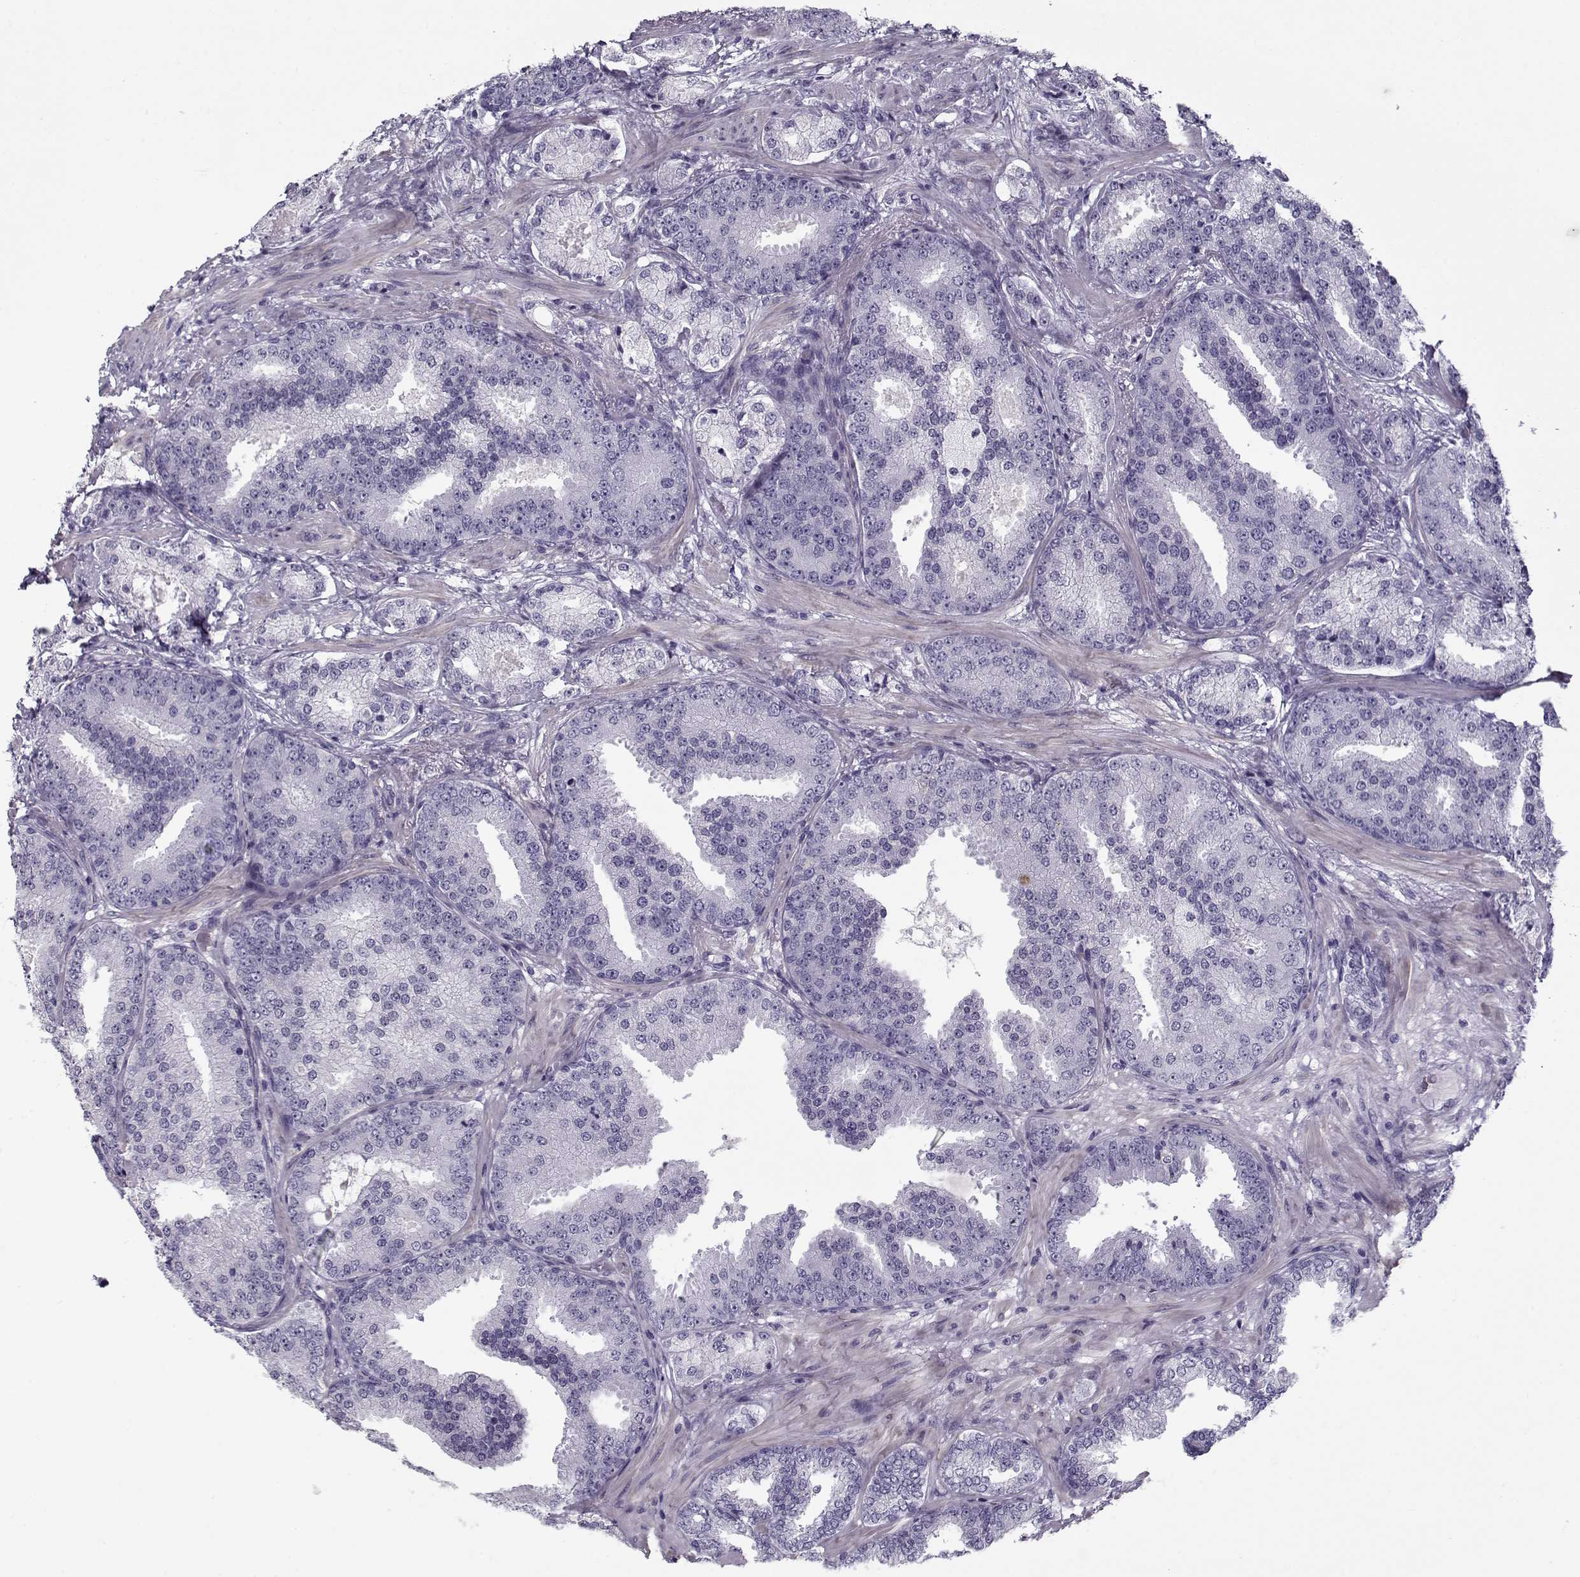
{"staining": {"intensity": "negative", "quantity": "none", "location": "none"}, "tissue": "prostate cancer", "cell_type": "Tumor cells", "image_type": "cancer", "snomed": [{"axis": "morphology", "description": "Adenocarcinoma, Low grade"}, {"axis": "topography", "description": "Prostate"}], "caption": "A photomicrograph of human prostate cancer is negative for staining in tumor cells.", "gene": "CIBAR1", "patient": {"sex": "male", "age": 68}}